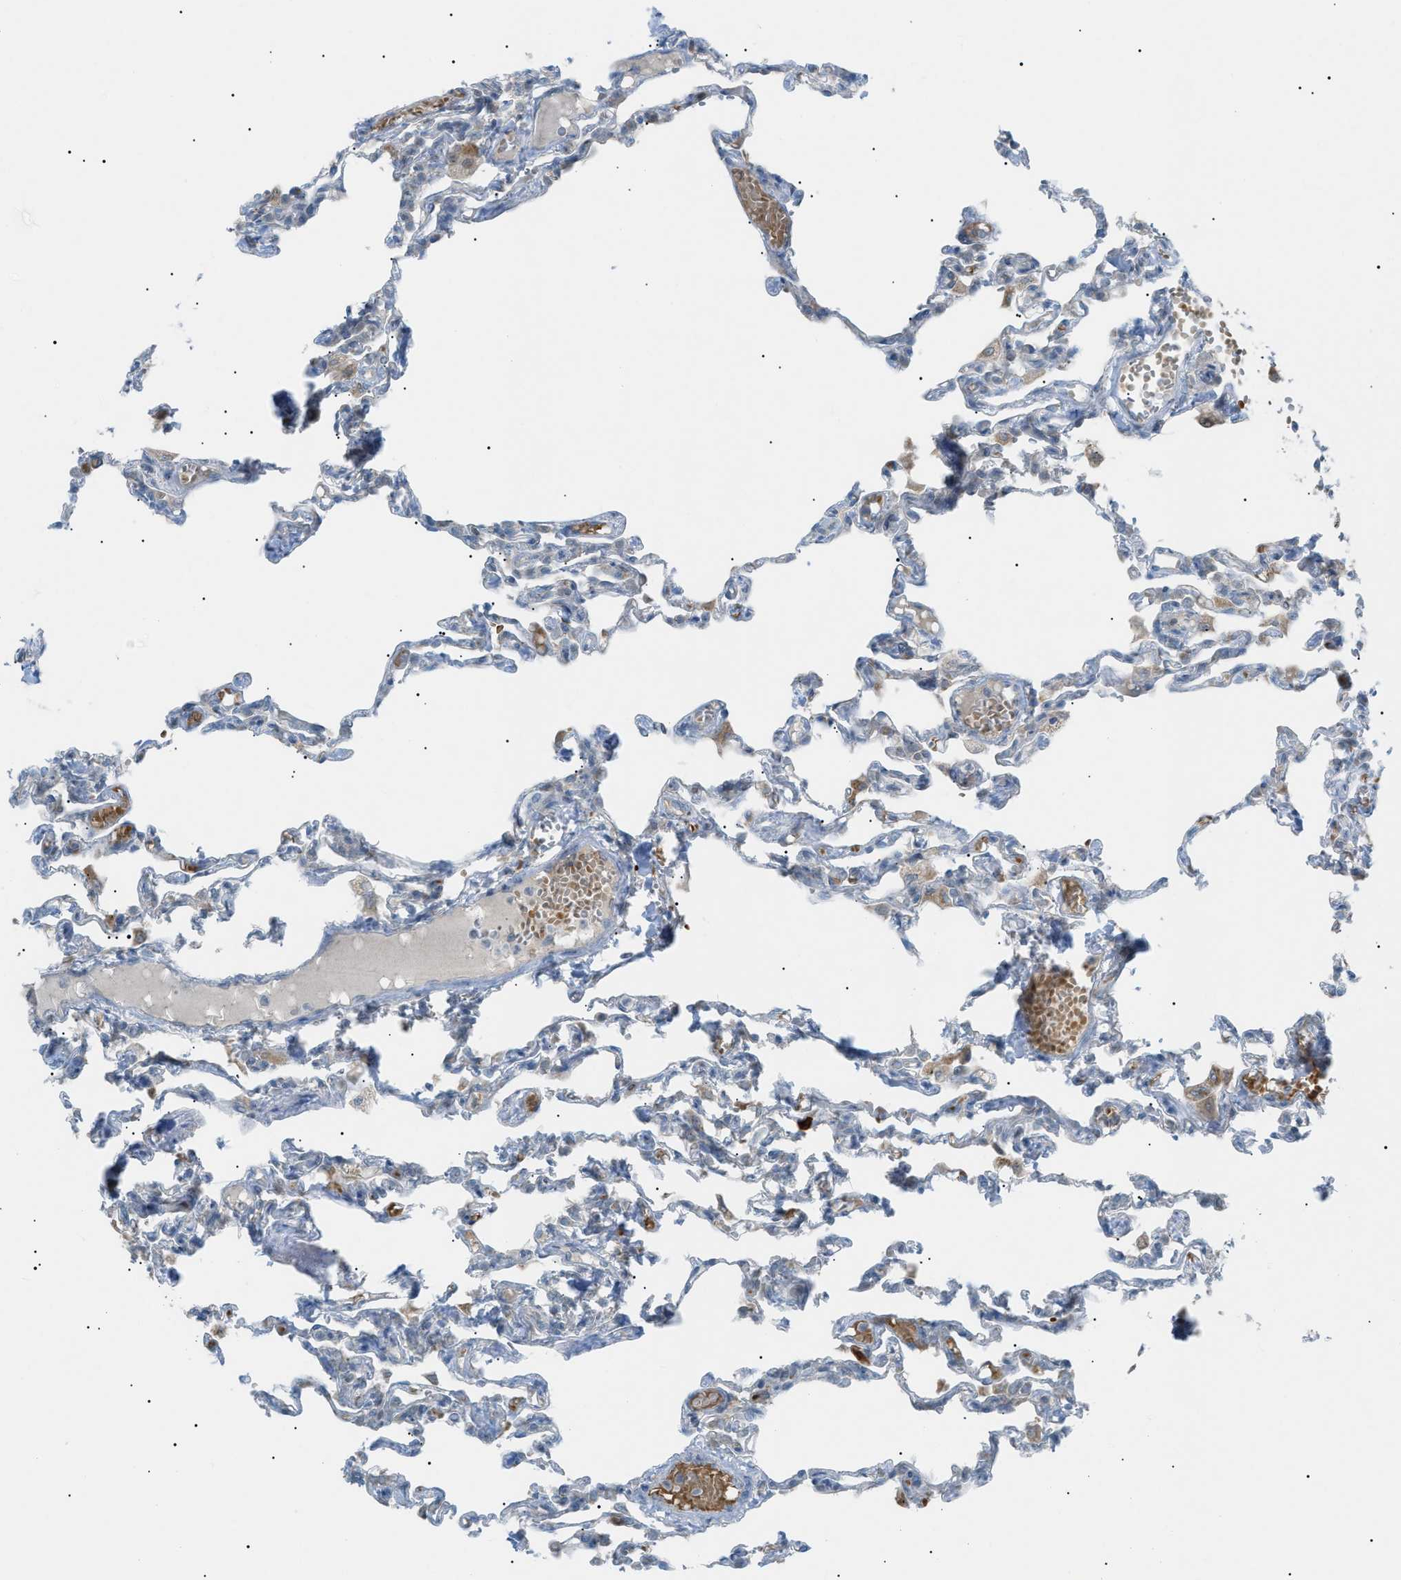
{"staining": {"intensity": "weak", "quantity": "<25%", "location": "cytoplasmic/membranous"}, "tissue": "lung", "cell_type": "Alveolar cells", "image_type": "normal", "snomed": [{"axis": "morphology", "description": "Normal tissue, NOS"}, {"axis": "topography", "description": "Lung"}], "caption": "DAB (3,3'-diaminobenzidine) immunohistochemical staining of unremarkable lung displays no significant positivity in alveolar cells. (Immunohistochemistry, brightfield microscopy, high magnification).", "gene": "ZNF516", "patient": {"sex": "male", "age": 21}}